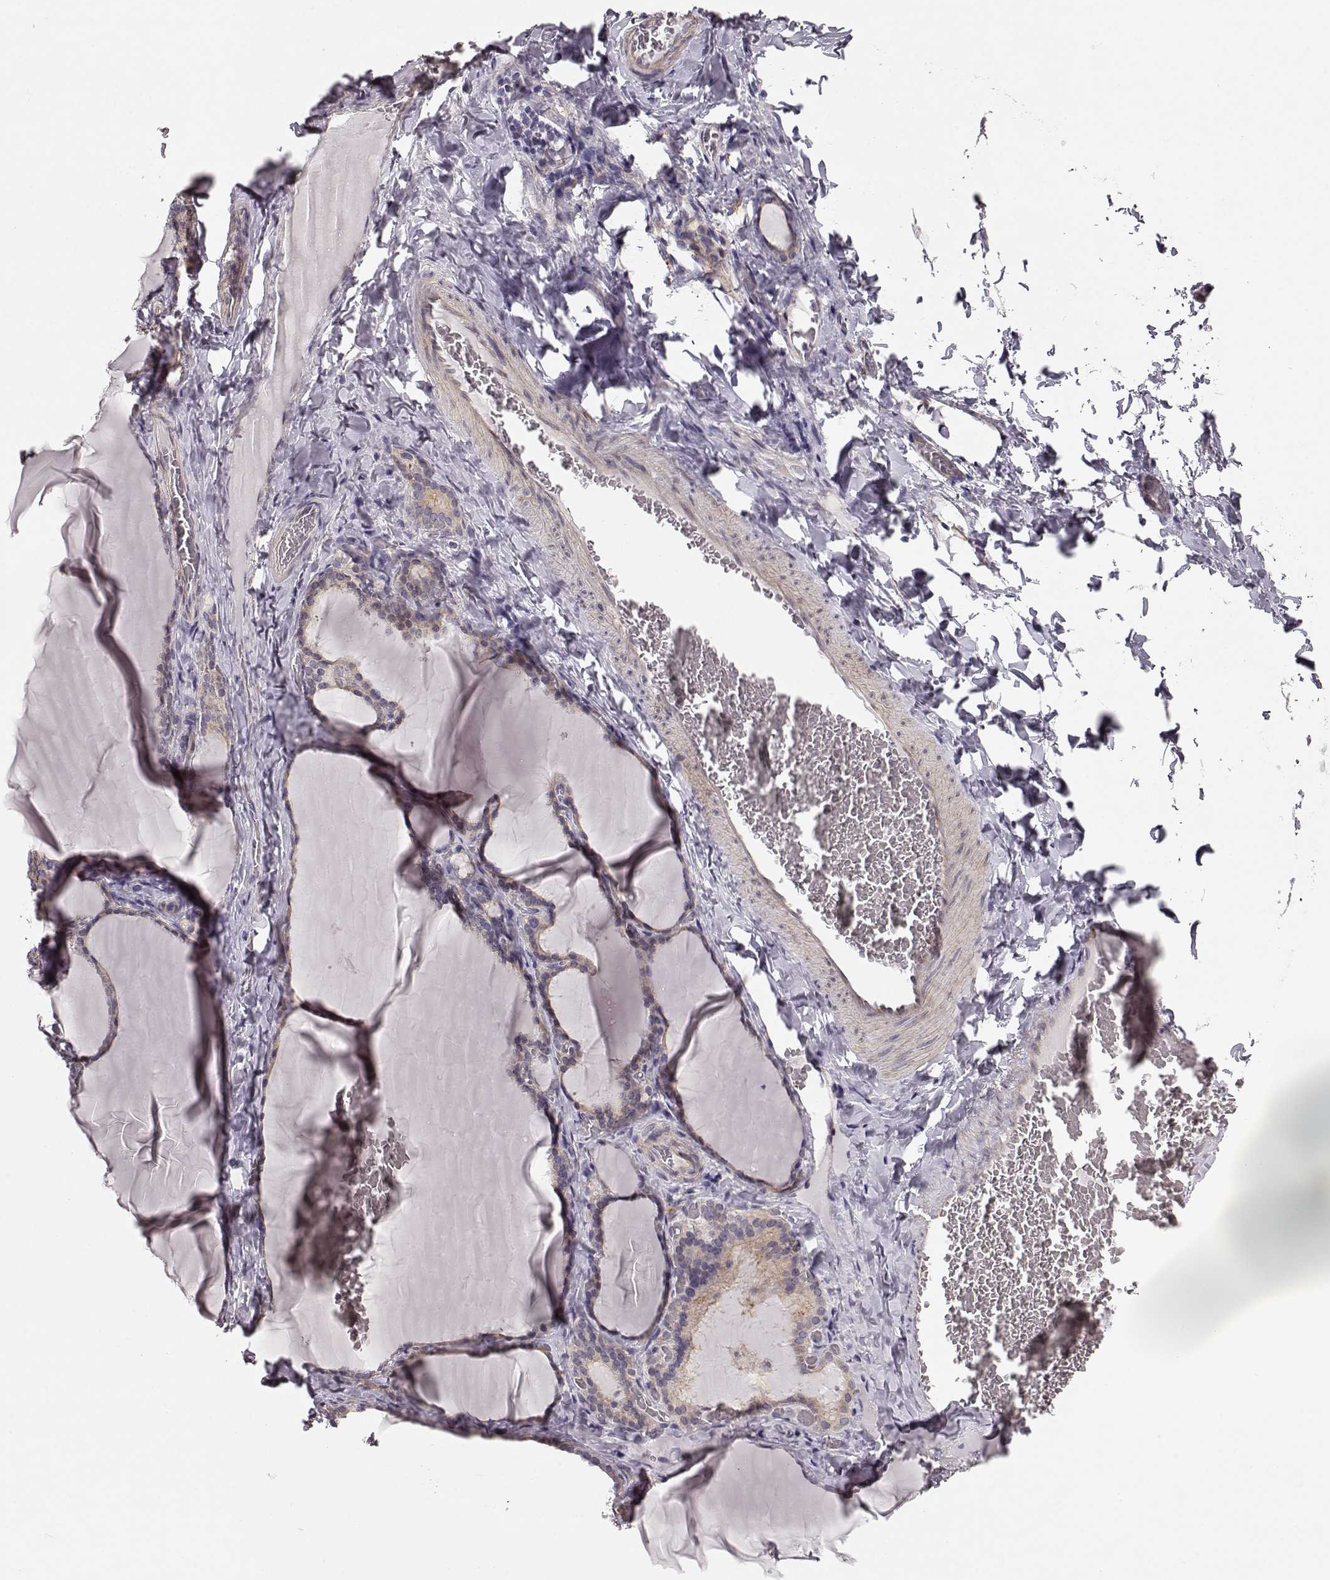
{"staining": {"intensity": "weak", "quantity": ">75%", "location": "cytoplasmic/membranous"}, "tissue": "thyroid gland", "cell_type": "Glandular cells", "image_type": "normal", "snomed": [{"axis": "morphology", "description": "Normal tissue, NOS"}, {"axis": "morphology", "description": "Hyperplasia, NOS"}, {"axis": "topography", "description": "Thyroid gland"}], "caption": "A brown stain shows weak cytoplasmic/membranous positivity of a protein in glandular cells of unremarkable human thyroid gland. Nuclei are stained in blue.", "gene": "GPR50", "patient": {"sex": "female", "age": 27}}